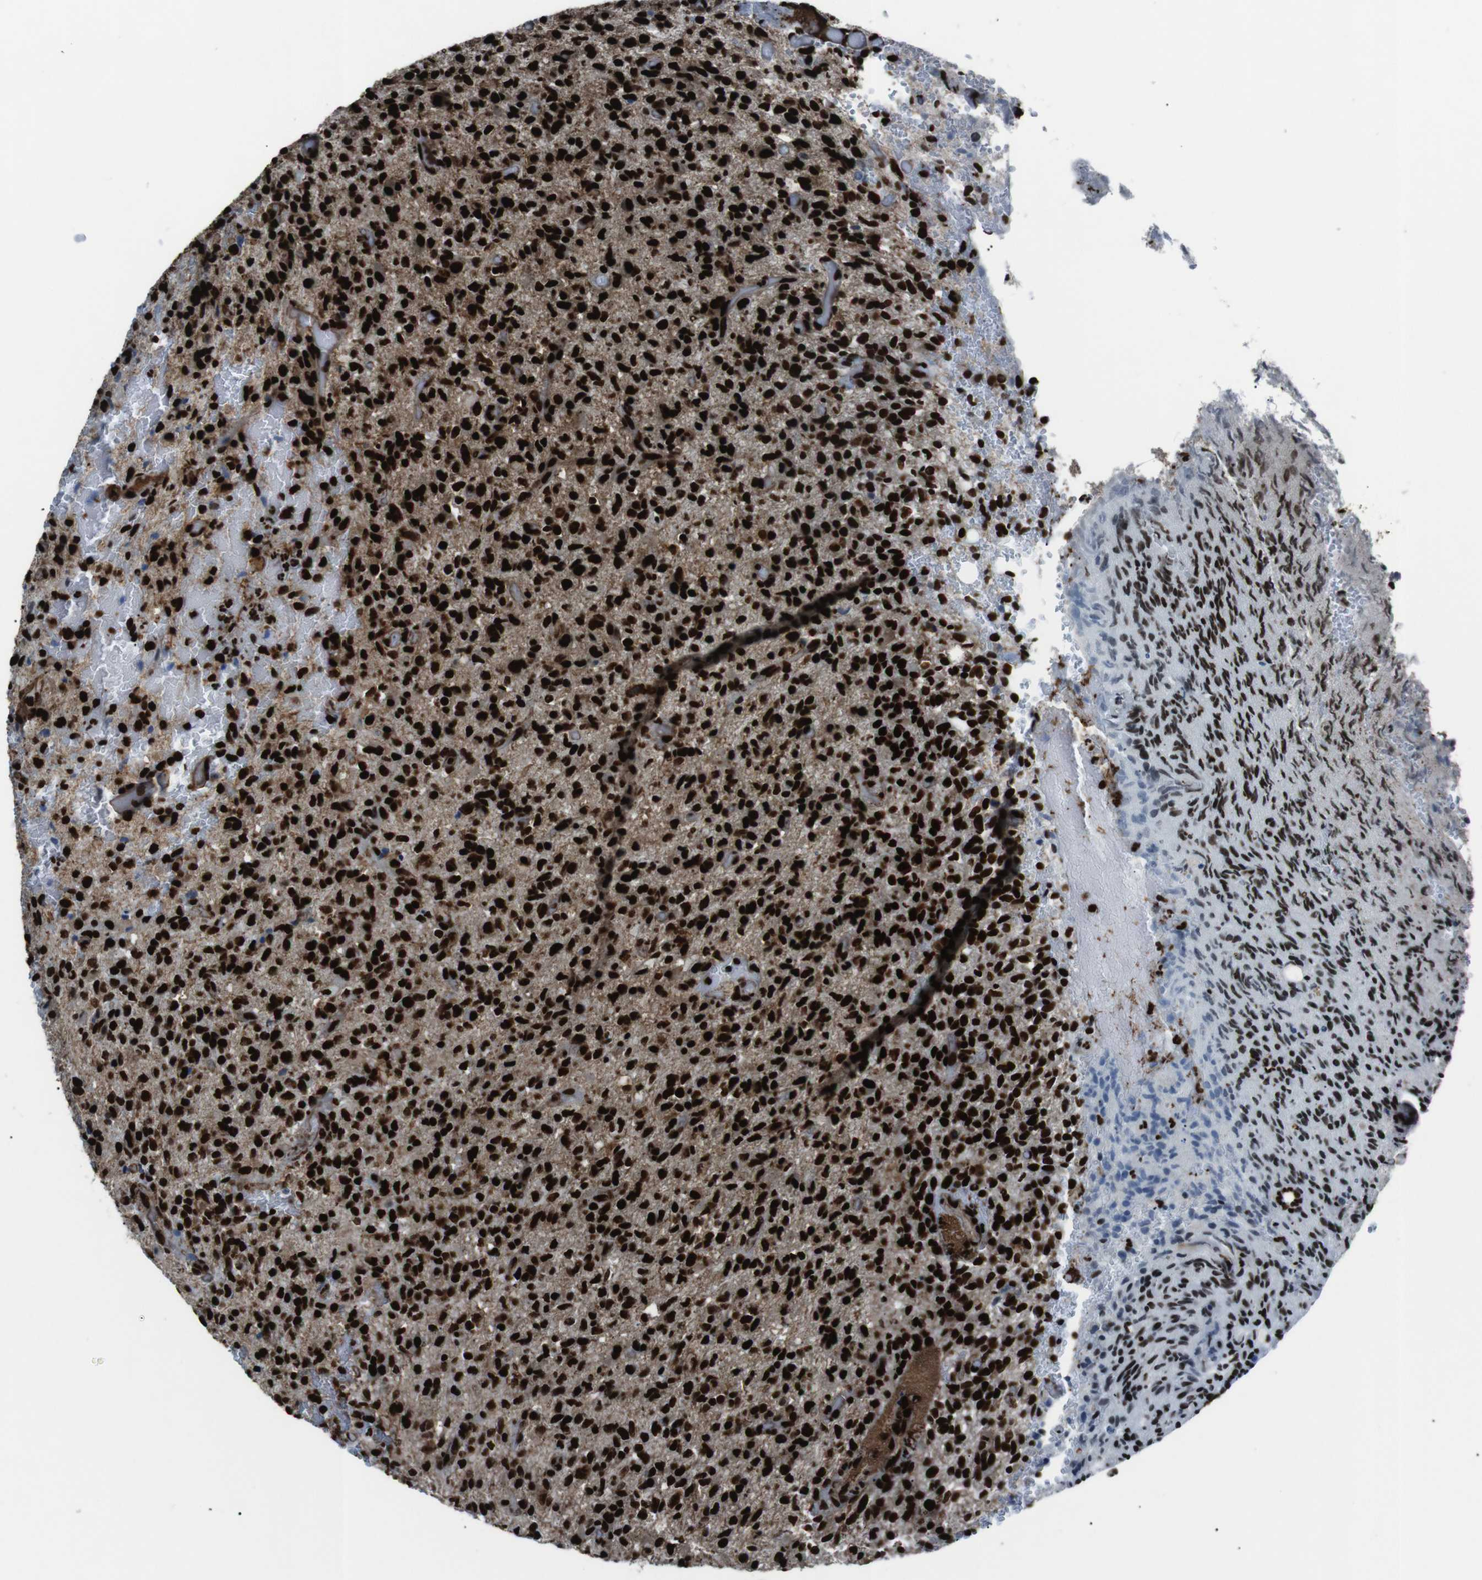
{"staining": {"intensity": "strong", "quantity": ">75%", "location": "cytoplasmic/membranous,nuclear"}, "tissue": "glioma", "cell_type": "Tumor cells", "image_type": "cancer", "snomed": [{"axis": "morphology", "description": "Glioma, malignant, High grade"}, {"axis": "topography", "description": "Brain"}], "caption": "This is an image of immunohistochemistry staining of high-grade glioma (malignant), which shows strong expression in the cytoplasmic/membranous and nuclear of tumor cells.", "gene": "HNRNPU", "patient": {"sex": "male", "age": 71}}